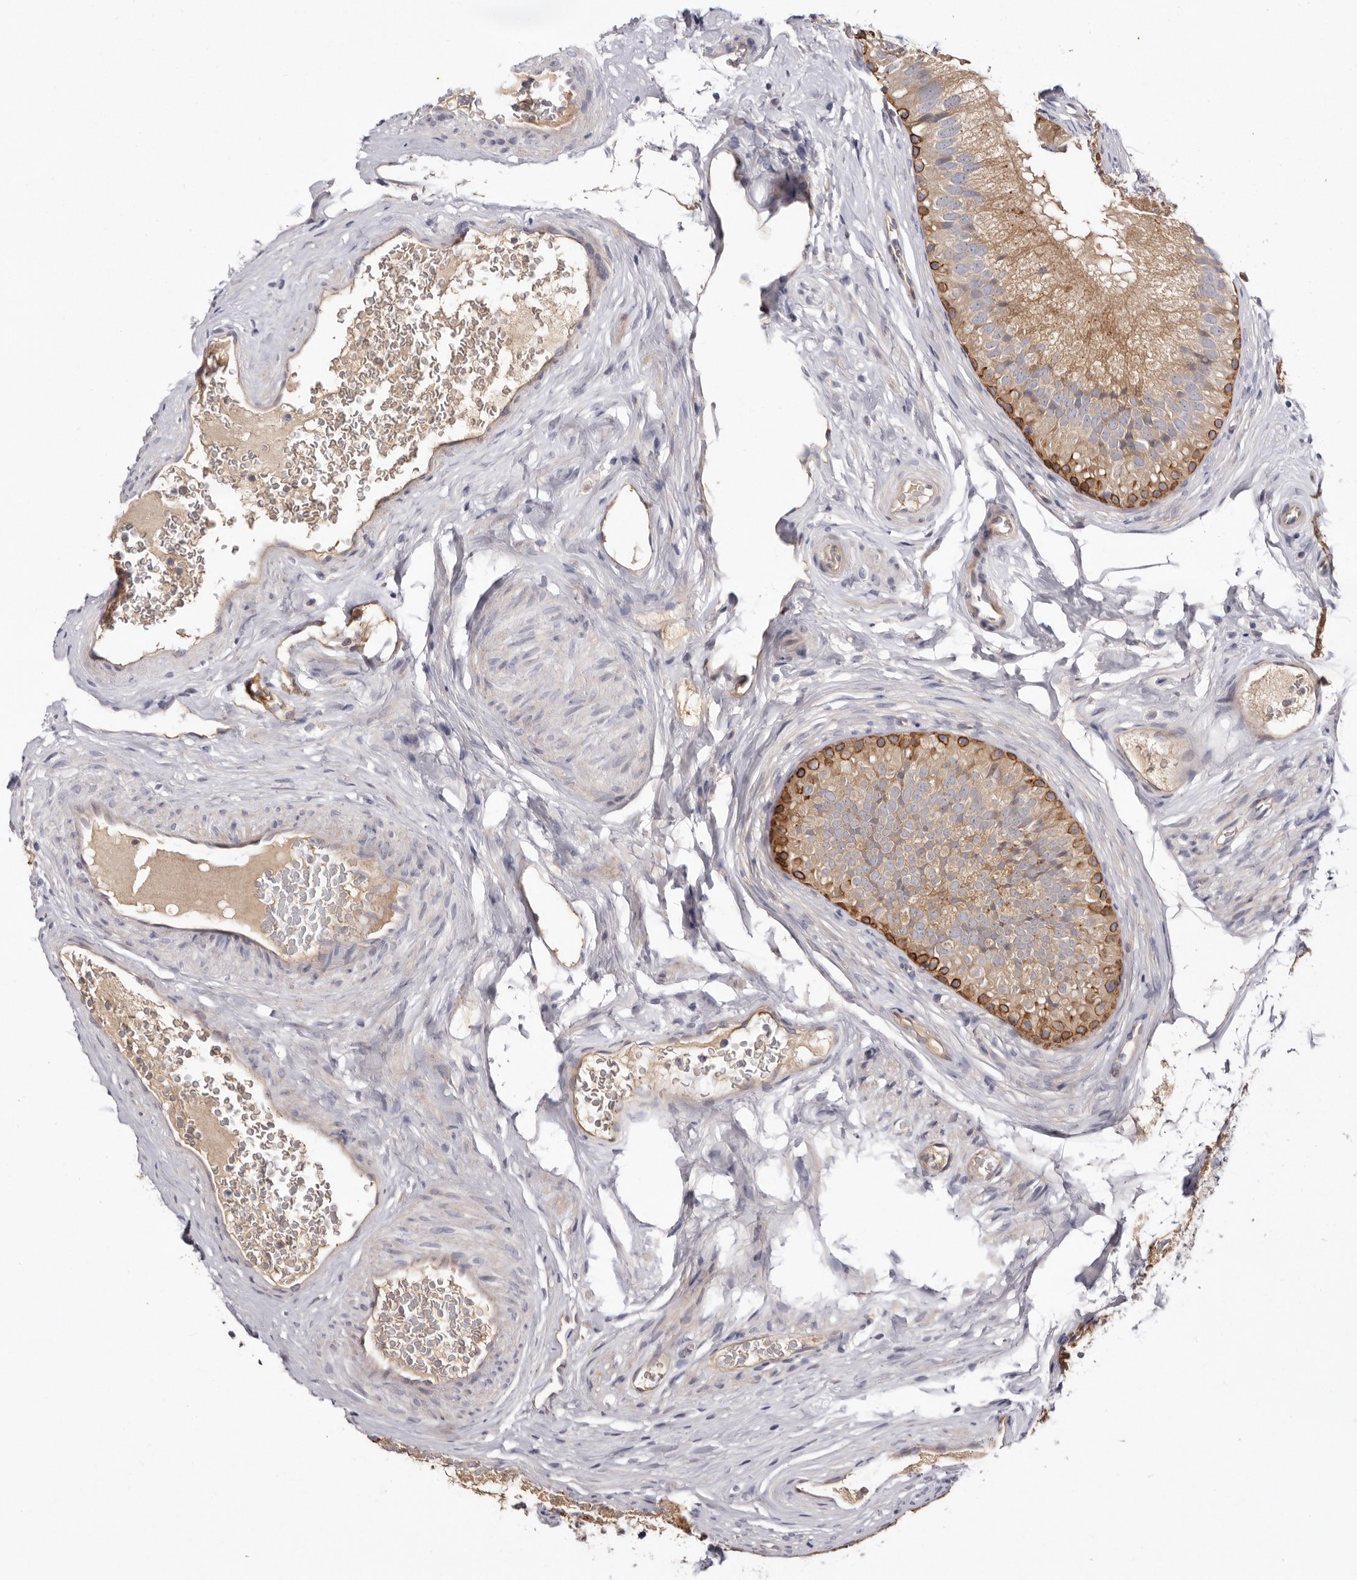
{"staining": {"intensity": "moderate", "quantity": ">75%", "location": "cytoplasmic/membranous"}, "tissue": "epididymis", "cell_type": "Glandular cells", "image_type": "normal", "snomed": [{"axis": "morphology", "description": "Normal tissue, NOS"}, {"axis": "topography", "description": "Epididymis"}], "caption": "Immunohistochemistry (IHC) micrograph of unremarkable human epididymis stained for a protein (brown), which reveals medium levels of moderate cytoplasmic/membranous positivity in approximately >75% of glandular cells.", "gene": "STK16", "patient": {"sex": "male", "age": 29}}